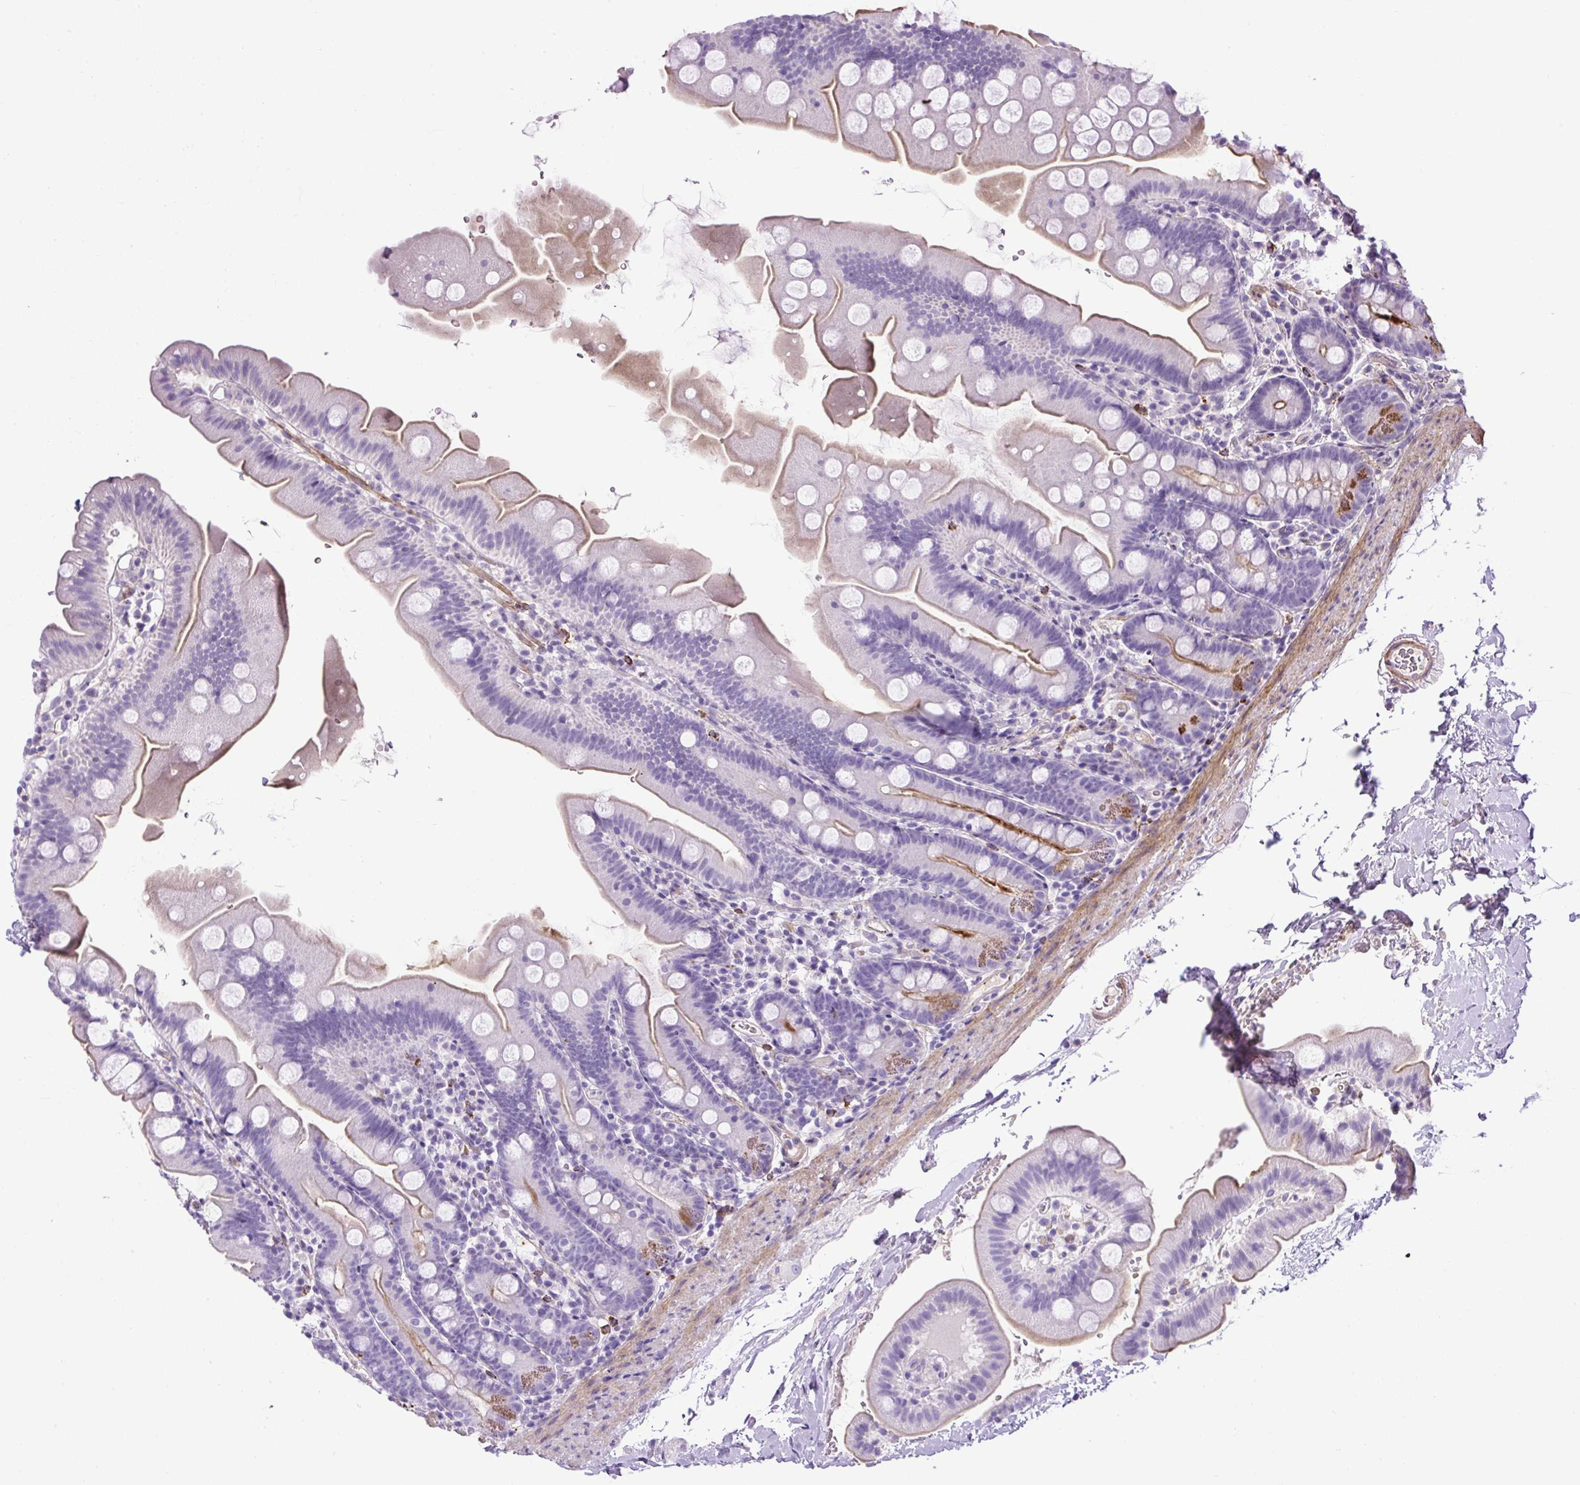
{"staining": {"intensity": "weak", "quantity": "25%-75%", "location": "cytoplasmic/membranous"}, "tissue": "small intestine", "cell_type": "Glandular cells", "image_type": "normal", "snomed": [{"axis": "morphology", "description": "Normal tissue, NOS"}, {"axis": "topography", "description": "Small intestine"}], "caption": "Glandular cells display low levels of weak cytoplasmic/membranous positivity in approximately 25%-75% of cells in unremarkable small intestine.", "gene": "VWA7", "patient": {"sex": "female", "age": 68}}